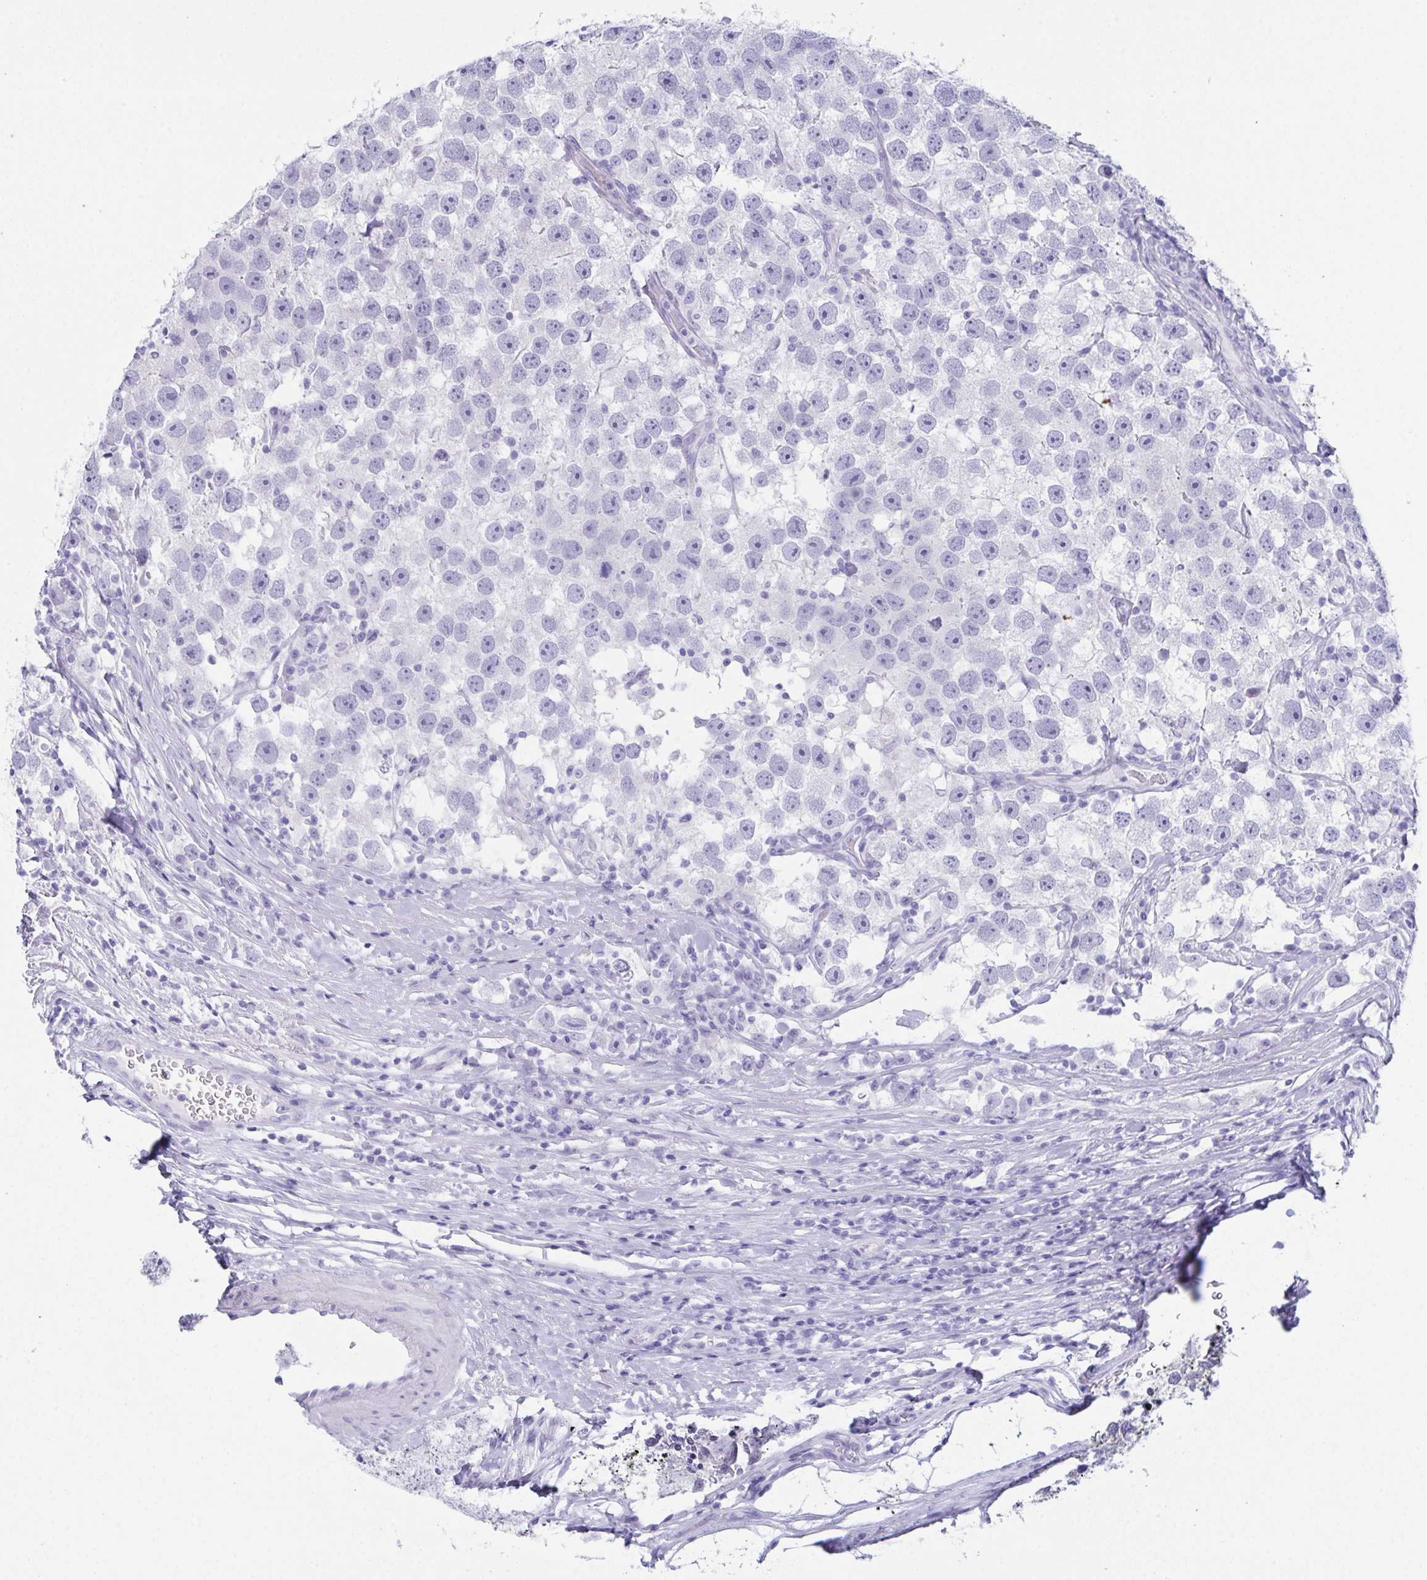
{"staining": {"intensity": "negative", "quantity": "none", "location": "none"}, "tissue": "testis cancer", "cell_type": "Tumor cells", "image_type": "cancer", "snomed": [{"axis": "morphology", "description": "Seminoma, NOS"}, {"axis": "topography", "description": "Testis"}], "caption": "DAB immunohistochemical staining of human seminoma (testis) shows no significant expression in tumor cells. (DAB (3,3'-diaminobenzidine) immunohistochemistry visualized using brightfield microscopy, high magnification).", "gene": "TEX19", "patient": {"sex": "male", "age": 26}}